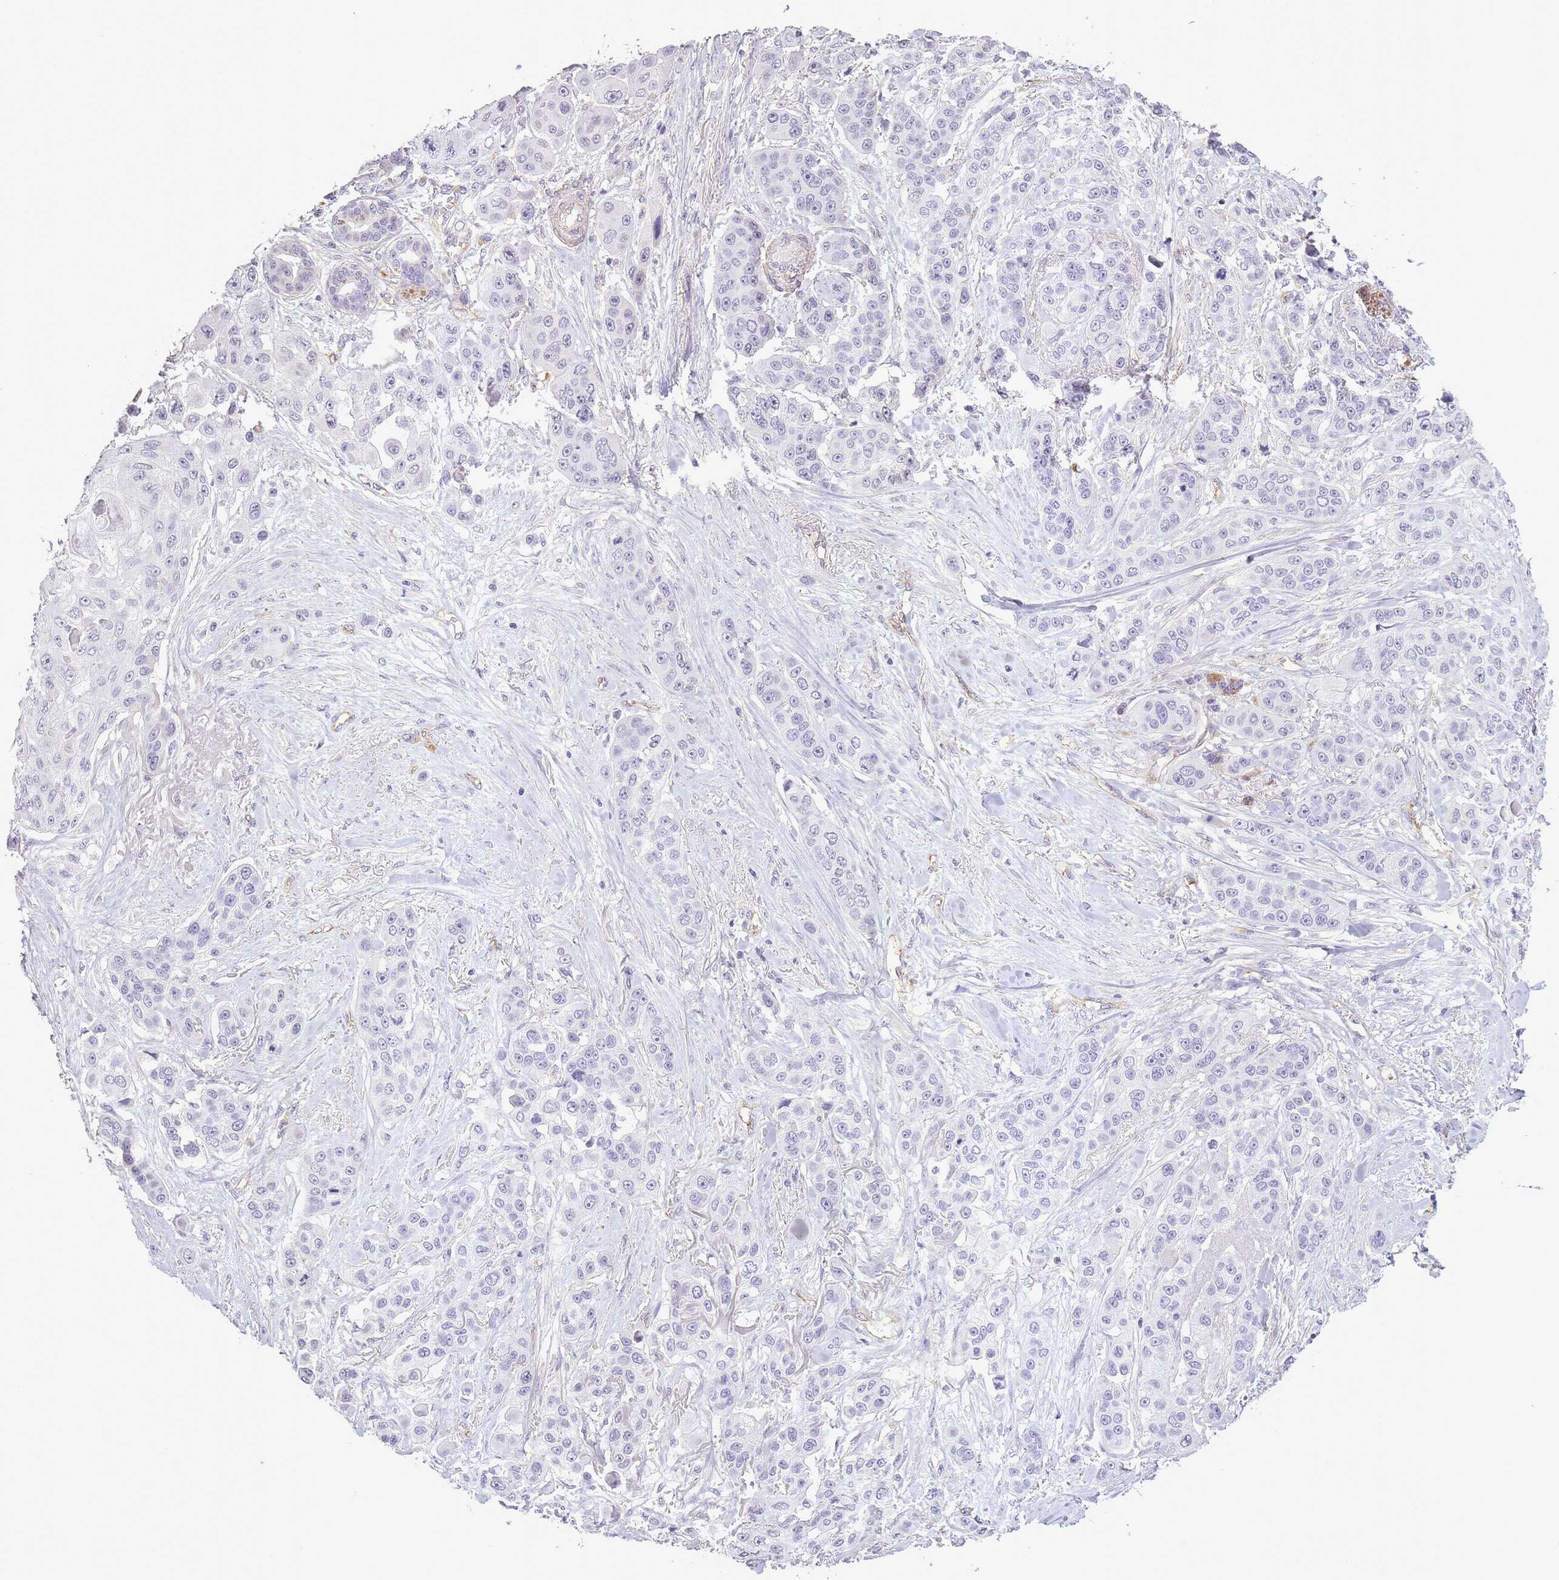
{"staining": {"intensity": "negative", "quantity": "none", "location": "none"}, "tissue": "skin cancer", "cell_type": "Tumor cells", "image_type": "cancer", "snomed": [{"axis": "morphology", "description": "Squamous cell carcinoma, NOS"}, {"axis": "topography", "description": "Skin"}], "caption": "Histopathology image shows no significant protein positivity in tumor cells of skin cancer (squamous cell carcinoma).", "gene": "SLC8A2", "patient": {"sex": "male", "age": 67}}